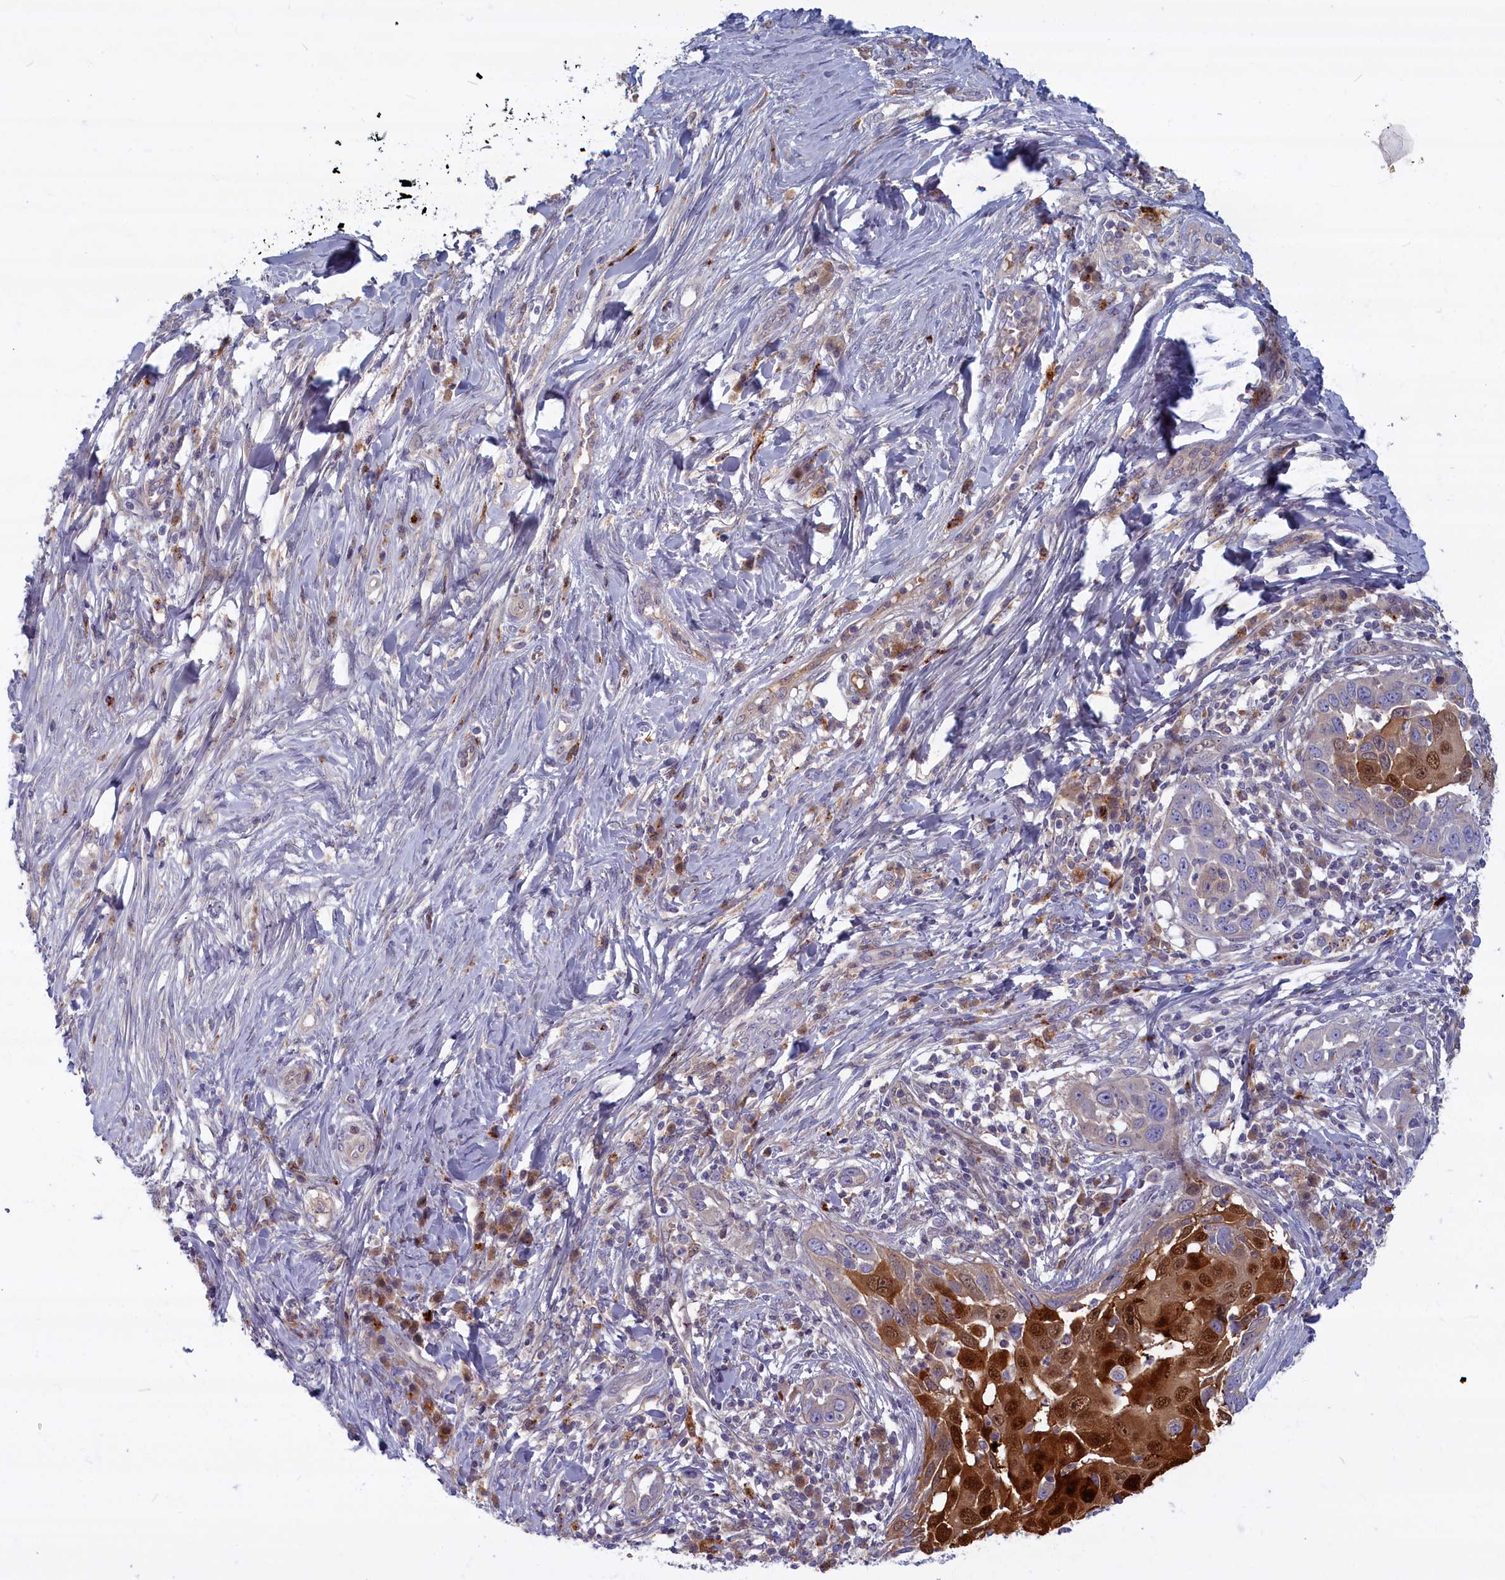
{"staining": {"intensity": "strong", "quantity": "<25%", "location": "cytoplasmic/membranous,nuclear"}, "tissue": "skin cancer", "cell_type": "Tumor cells", "image_type": "cancer", "snomed": [{"axis": "morphology", "description": "Squamous cell carcinoma, NOS"}, {"axis": "topography", "description": "Skin"}], "caption": "Skin squamous cell carcinoma tissue reveals strong cytoplasmic/membranous and nuclear staining in about <25% of tumor cells (DAB (3,3'-diaminobenzidine) IHC with brightfield microscopy, high magnification).", "gene": "FCSK", "patient": {"sex": "female", "age": 44}}